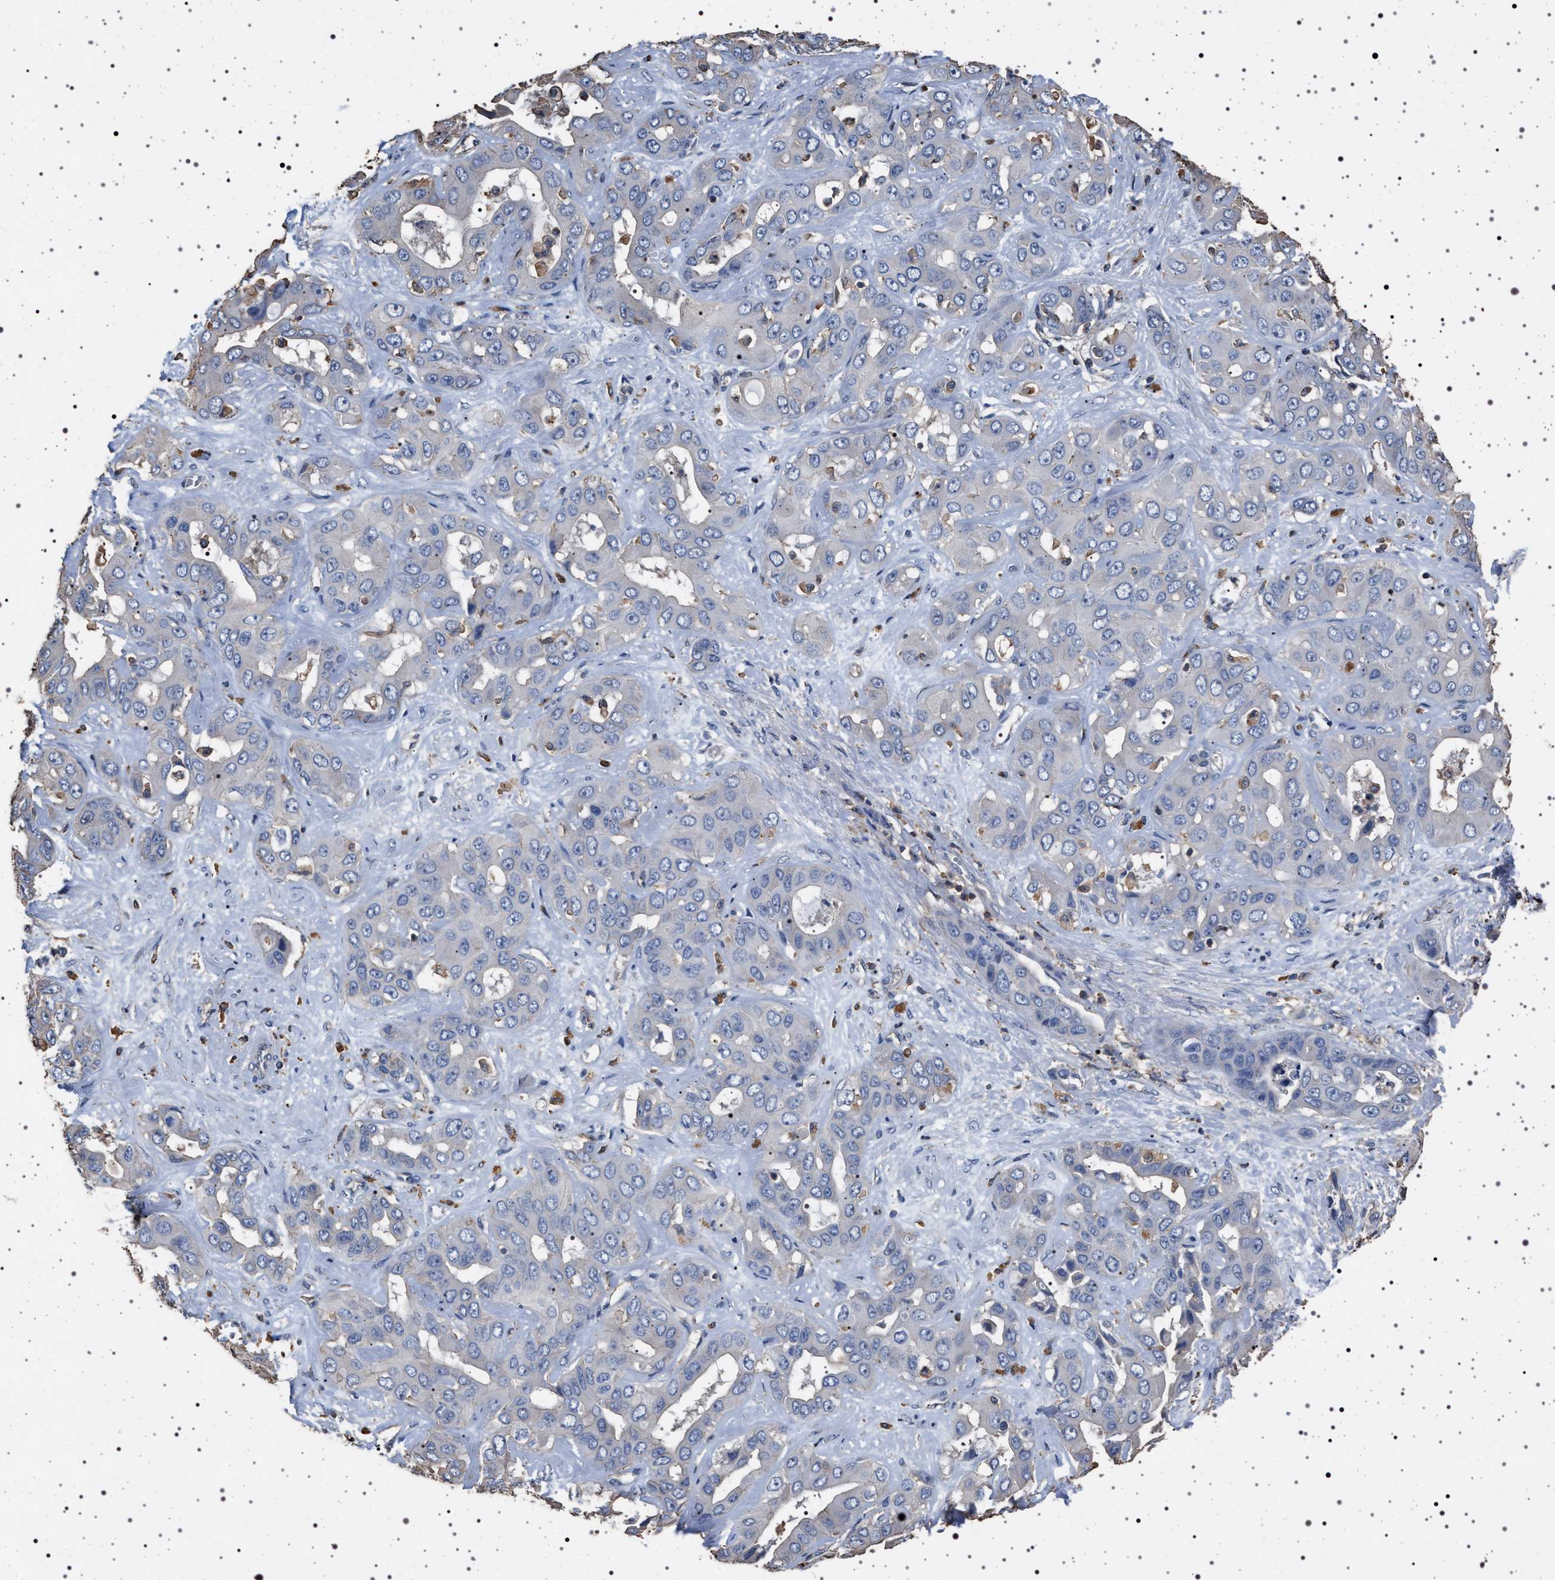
{"staining": {"intensity": "negative", "quantity": "none", "location": "none"}, "tissue": "liver cancer", "cell_type": "Tumor cells", "image_type": "cancer", "snomed": [{"axis": "morphology", "description": "Cholangiocarcinoma"}, {"axis": "topography", "description": "Liver"}], "caption": "Immunohistochemistry of liver cancer exhibits no staining in tumor cells.", "gene": "SMAP2", "patient": {"sex": "female", "age": 52}}